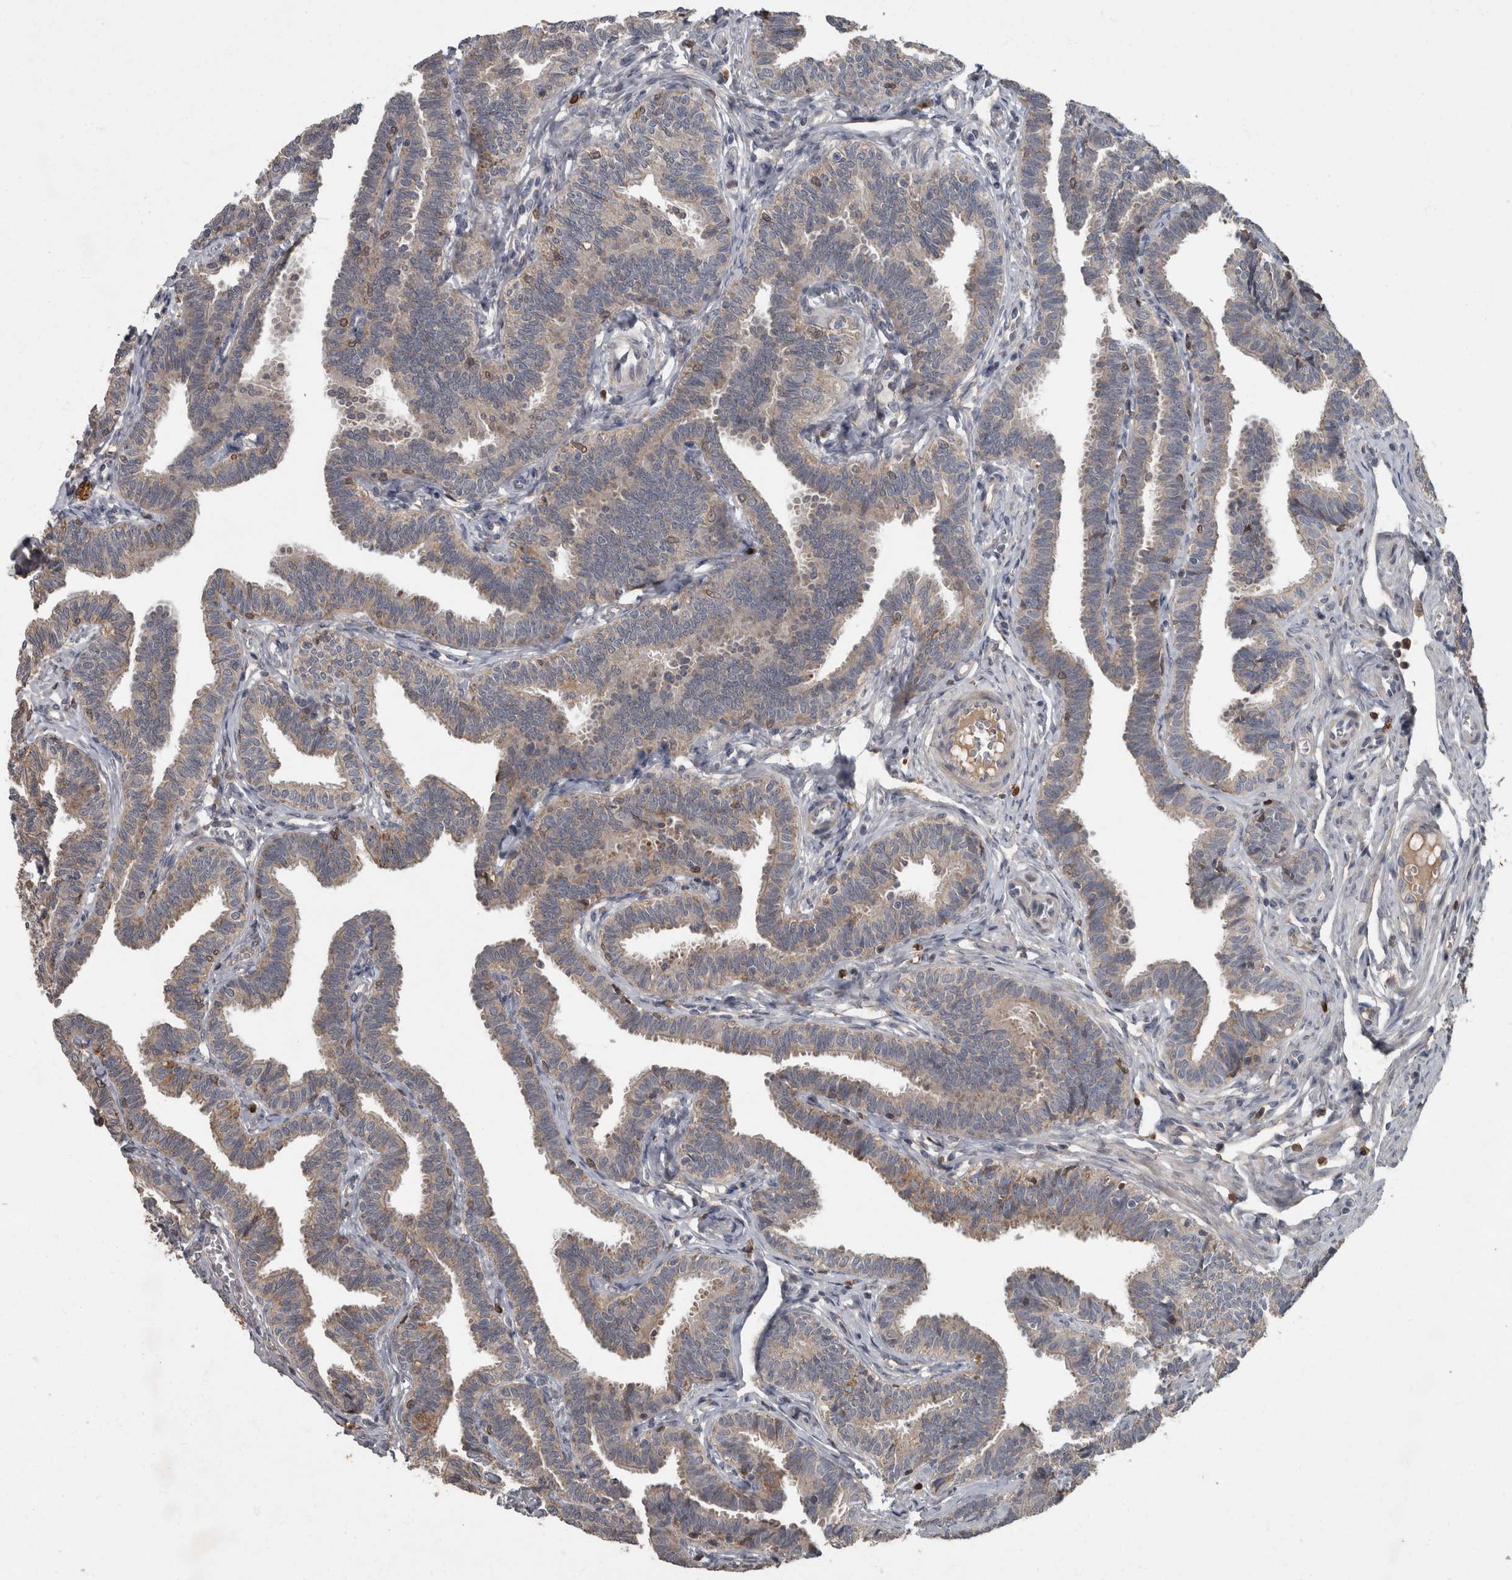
{"staining": {"intensity": "moderate", "quantity": "<25%", "location": "cytoplasmic/membranous"}, "tissue": "fallopian tube", "cell_type": "Glandular cells", "image_type": "normal", "snomed": [{"axis": "morphology", "description": "Normal tissue, NOS"}, {"axis": "topography", "description": "Fallopian tube"}, {"axis": "topography", "description": "Ovary"}], "caption": "Fallopian tube stained with DAB IHC shows low levels of moderate cytoplasmic/membranous staining in about <25% of glandular cells. The staining is performed using DAB brown chromogen to label protein expression. The nuclei are counter-stained blue using hematoxylin.", "gene": "PPP1R3C", "patient": {"sex": "female", "age": 23}}